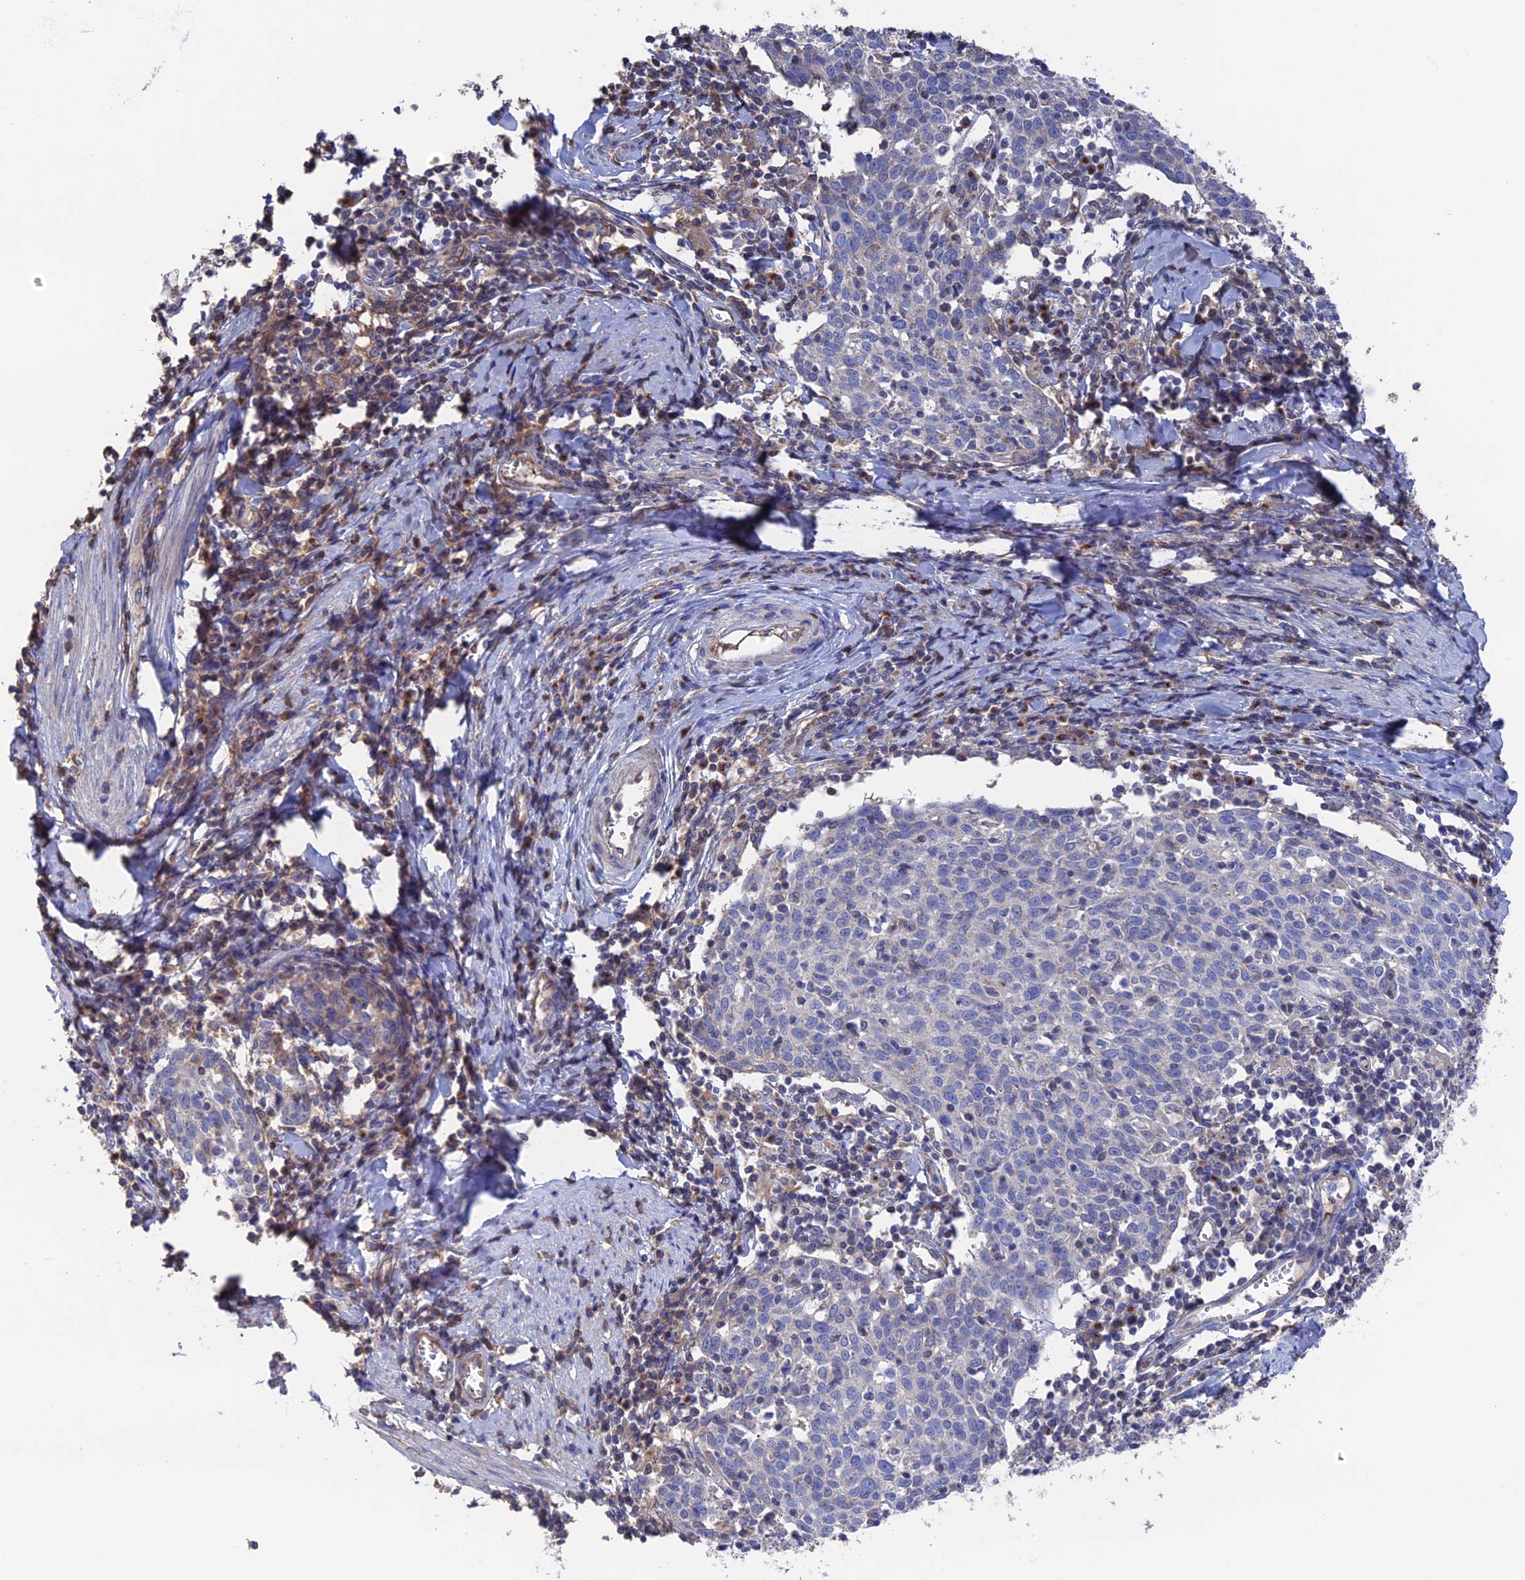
{"staining": {"intensity": "negative", "quantity": "none", "location": "none"}, "tissue": "cervical cancer", "cell_type": "Tumor cells", "image_type": "cancer", "snomed": [{"axis": "morphology", "description": "Squamous cell carcinoma, NOS"}, {"axis": "topography", "description": "Cervix"}], "caption": "There is no significant expression in tumor cells of cervical cancer (squamous cell carcinoma).", "gene": "HPF1", "patient": {"sex": "female", "age": 52}}